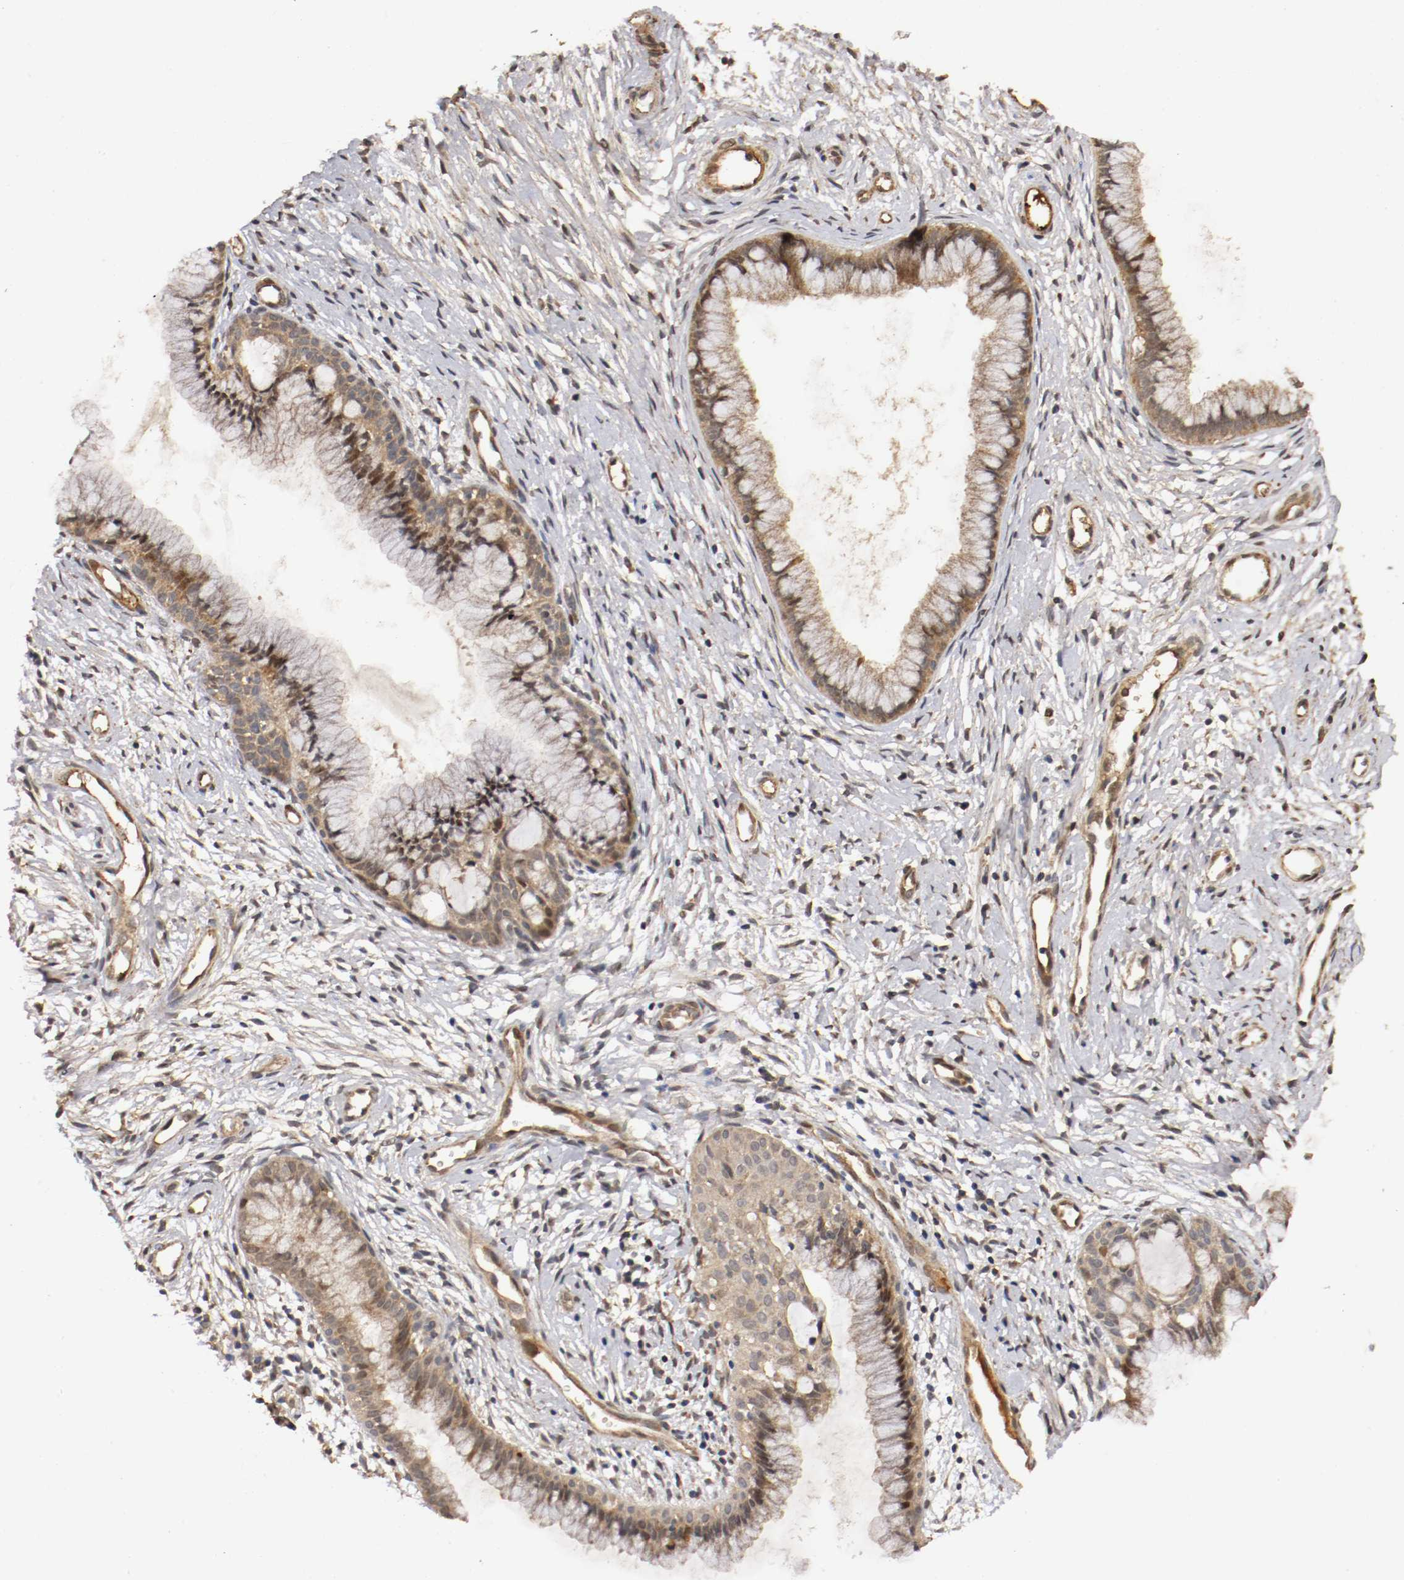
{"staining": {"intensity": "weak", "quantity": "25%-75%", "location": "cytoplasmic/membranous,nuclear"}, "tissue": "cervix", "cell_type": "Glandular cells", "image_type": "normal", "snomed": [{"axis": "morphology", "description": "Normal tissue, NOS"}, {"axis": "topography", "description": "Cervix"}], "caption": "DAB (3,3'-diaminobenzidine) immunohistochemical staining of benign human cervix shows weak cytoplasmic/membranous,nuclear protein positivity in approximately 25%-75% of glandular cells. (DAB (3,3'-diaminobenzidine) IHC, brown staining for protein, blue staining for nuclei).", "gene": "TNFRSF1B", "patient": {"sex": "female", "age": 39}}